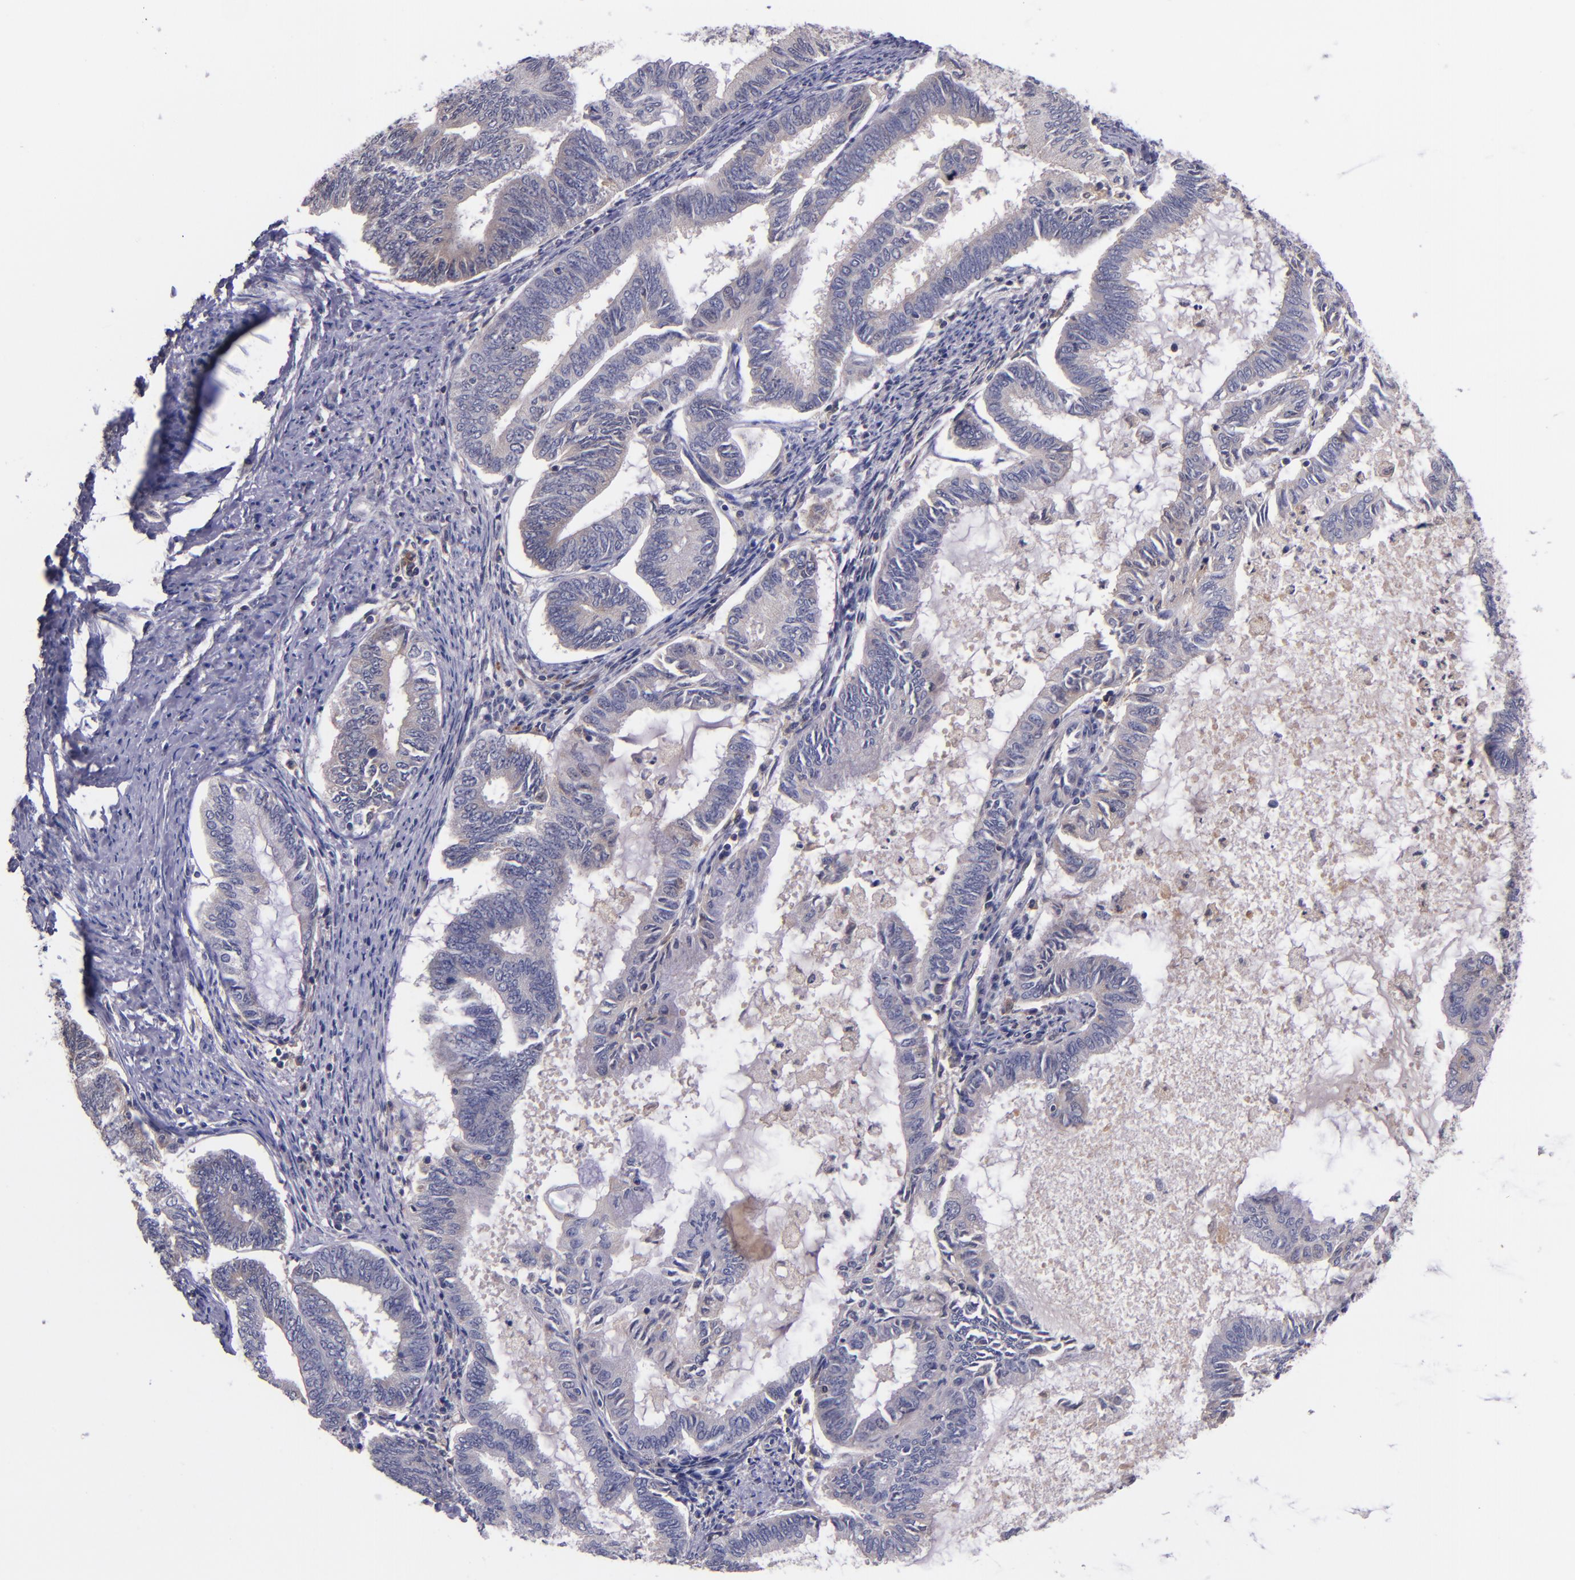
{"staining": {"intensity": "weak", "quantity": "<25%", "location": "cytoplasmic/membranous"}, "tissue": "endometrial cancer", "cell_type": "Tumor cells", "image_type": "cancer", "snomed": [{"axis": "morphology", "description": "Adenocarcinoma, NOS"}, {"axis": "topography", "description": "Endometrium"}], "caption": "A photomicrograph of human adenocarcinoma (endometrial) is negative for staining in tumor cells.", "gene": "RBP4", "patient": {"sex": "female", "age": 86}}